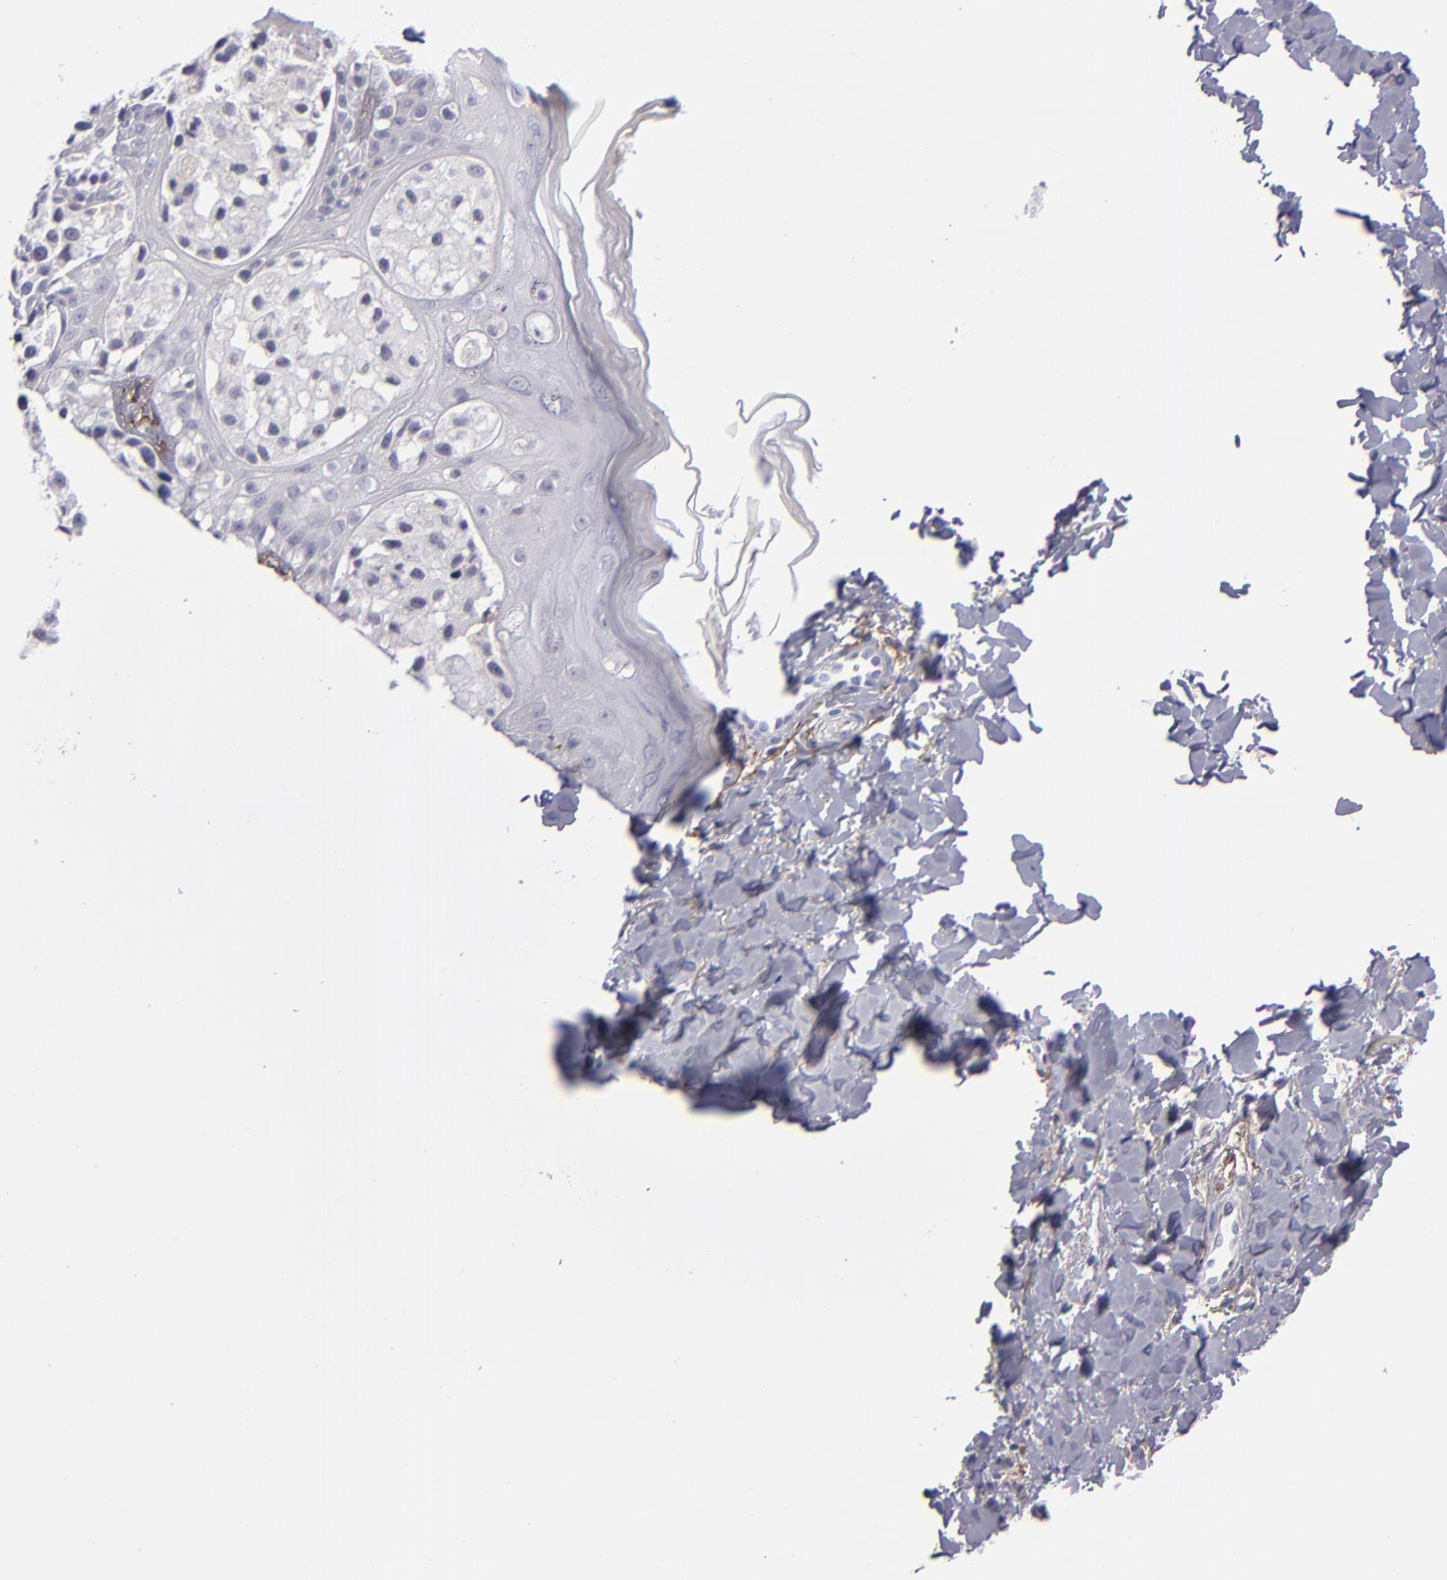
{"staining": {"intensity": "negative", "quantity": "none", "location": "none"}, "tissue": "melanoma", "cell_type": "Tumor cells", "image_type": "cancer", "snomed": [{"axis": "morphology", "description": "Malignant melanoma, NOS"}, {"axis": "topography", "description": "Skin"}], "caption": "Tumor cells are negative for protein expression in human malignant melanoma. The staining was performed using DAB (3,3'-diaminobenzidine) to visualize the protein expression in brown, while the nuclei were stained in blue with hematoxylin (Magnification: 20x).", "gene": "ANPEP", "patient": {"sex": "male", "age": 23}}